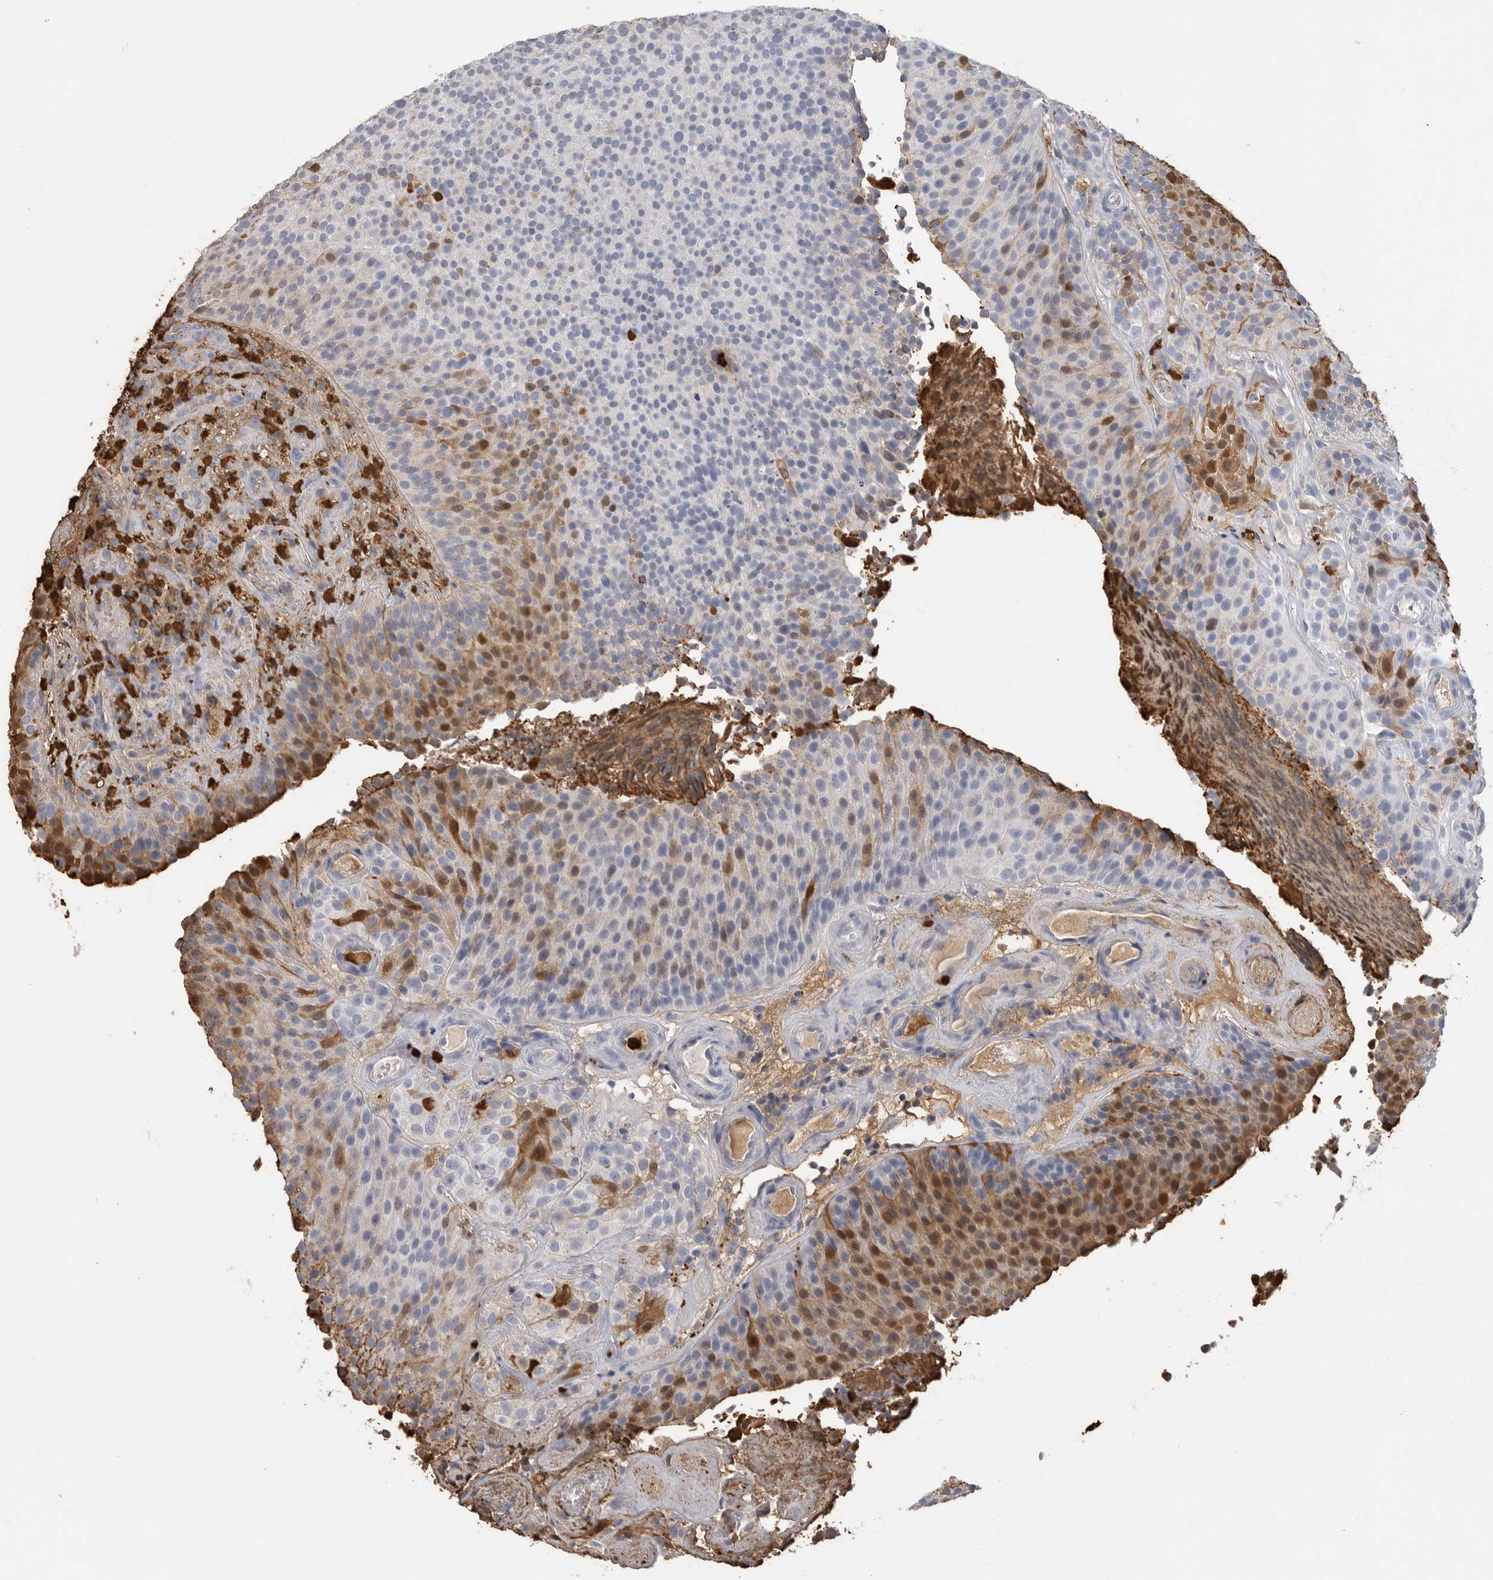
{"staining": {"intensity": "moderate", "quantity": "<25%", "location": "cytoplasmic/membranous,nuclear"}, "tissue": "urothelial cancer", "cell_type": "Tumor cells", "image_type": "cancer", "snomed": [{"axis": "morphology", "description": "Urothelial carcinoma, Low grade"}, {"axis": "topography", "description": "Urinary bladder"}], "caption": "Urothelial cancer tissue exhibits moderate cytoplasmic/membranous and nuclear positivity in about <25% of tumor cells, visualized by immunohistochemistry.", "gene": "CYB561D1", "patient": {"sex": "male", "age": 86}}